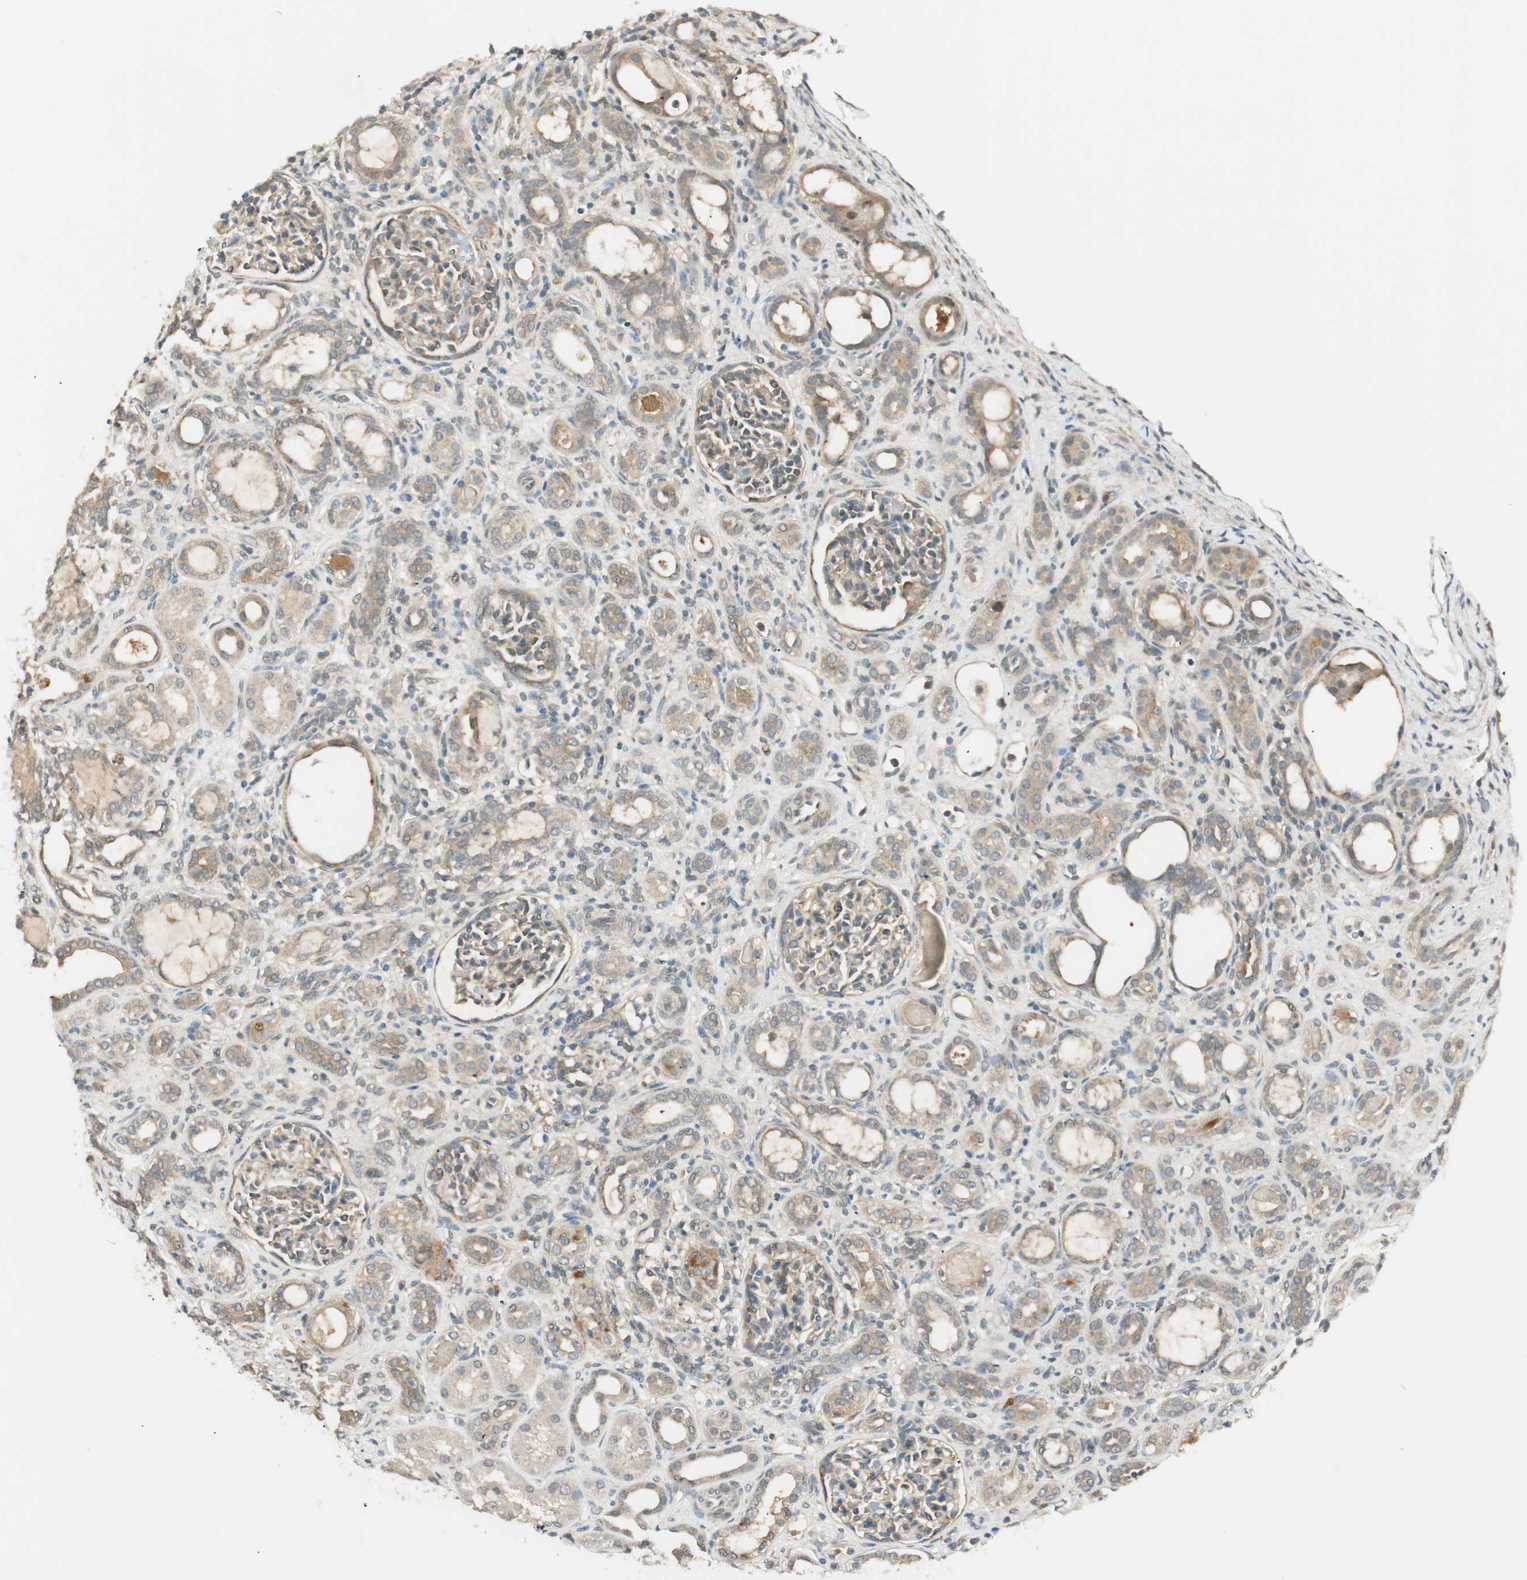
{"staining": {"intensity": "moderate", "quantity": "25%-75%", "location": "cytoplasmic/membranous"}, "tissue": "kidney", "cell_type": "Cells in glomeruli", "image_type": "normal", "snomed": [{"axis": "morphology", "description": "Normal tissue, NOS"}, {"axis": "topography", "description": "Kidney"}], "caption": "A brown stain shows moderate cytoplasmic/membranous positivity of a protein in cells in glomeruli of benign human kidney.", "gene": "PSMD8", "patient": {"sex": "male", "age": 7}}